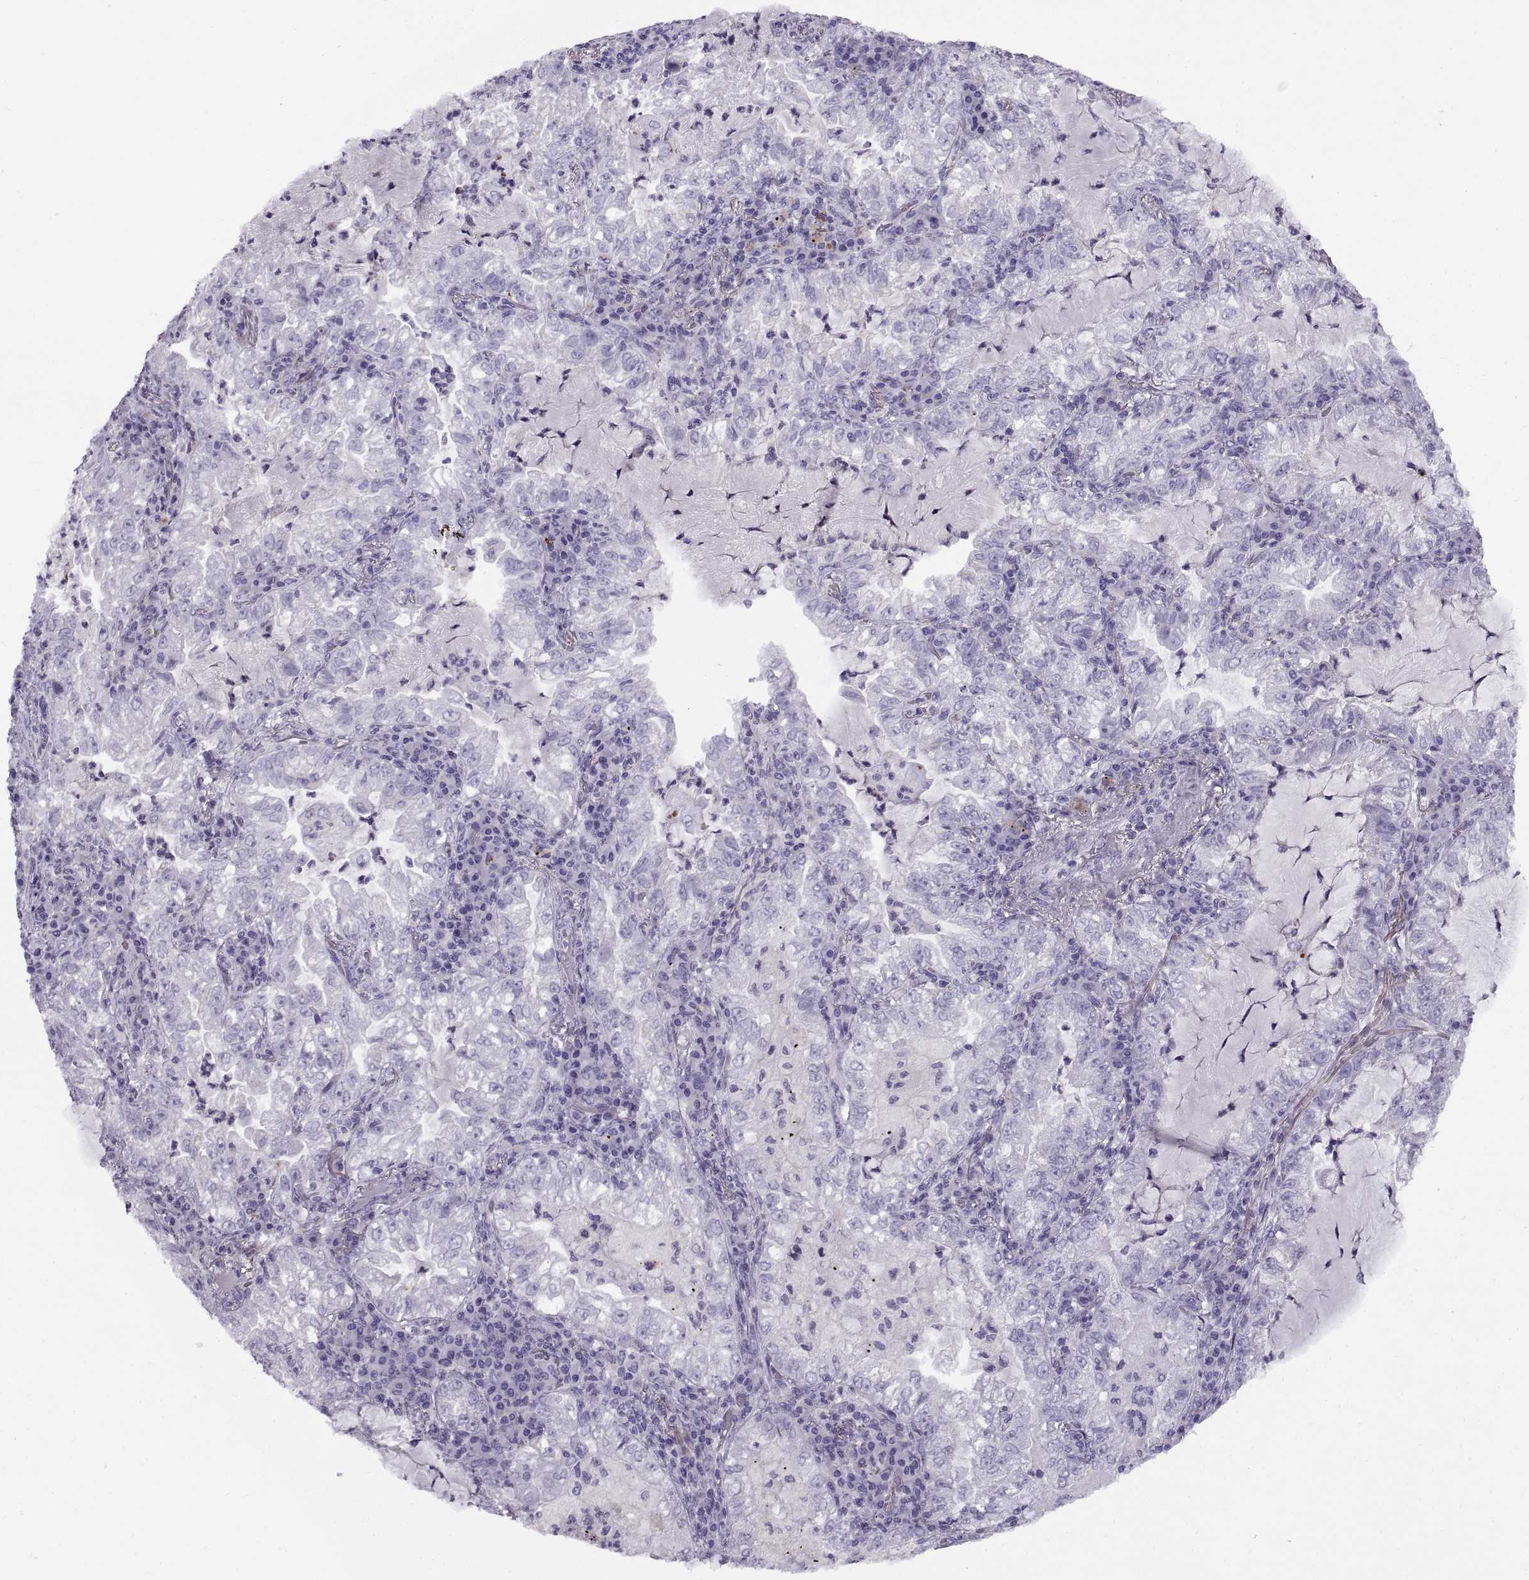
{"staining": {"intensity": "negative", "quantity": "none", "location": "none"}, "tissue": "lung cancer", "cell_type": "Tumor cells", "image_type": "cancer", "snomed": [{"axis": "morphology", "description": "Adenocarcinoma, NOS"}, {"axis": "topography", "description": "Lung"}], "caption": "Tumor cells show no significant staining in lung cancer (adenocarcinoma). (Brightfield microscopy of DAB (3,3'-diaminobenzidine) immunohistochemistry at high magnification).", "gene": "CALCR", "patient": {"sex": "female", "age": 73}}